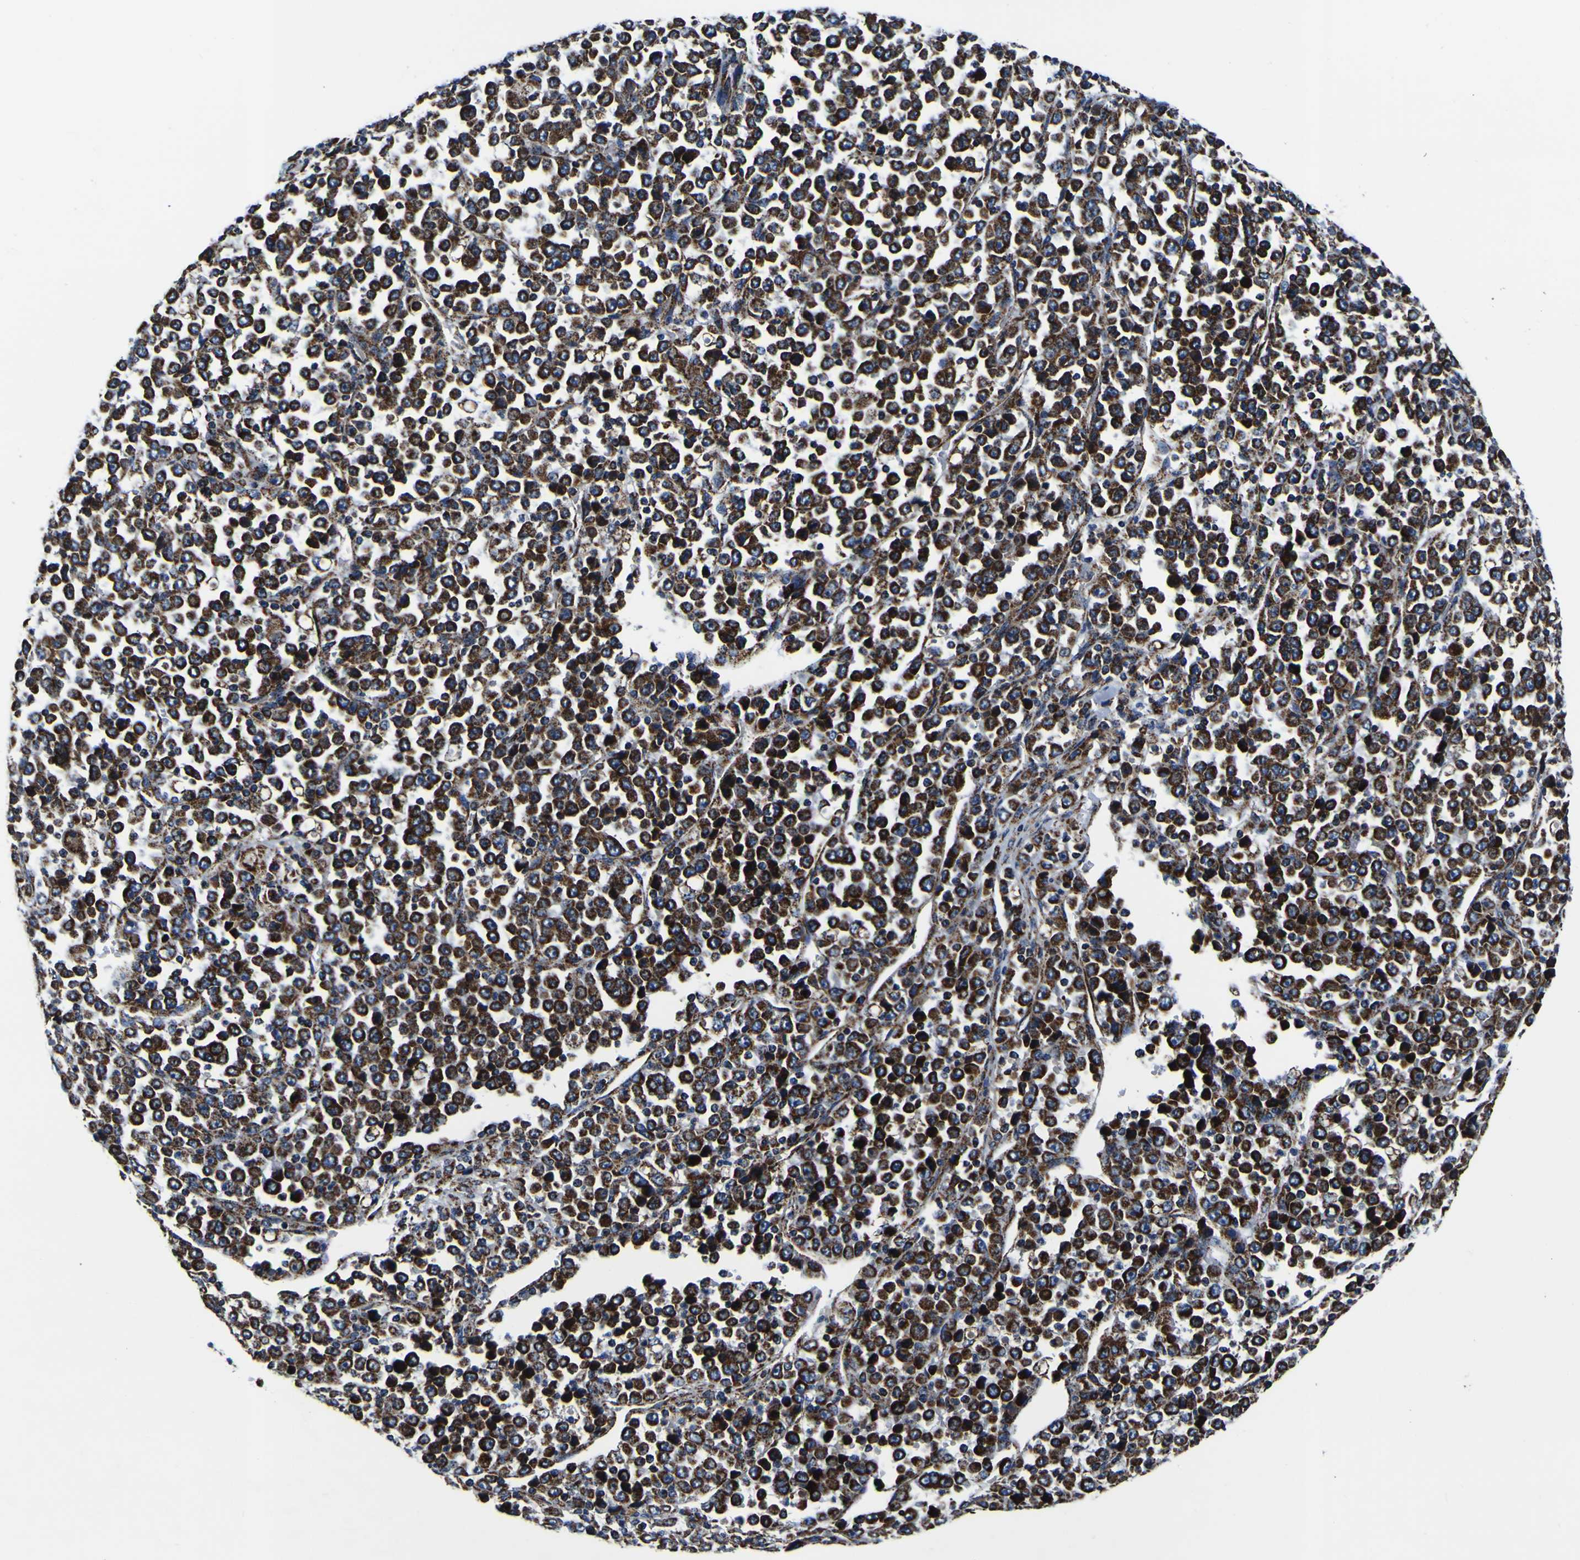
{"staining": {"intensity": "strong", "quantity": ">75%", "location": "cytoplasmic/membranous"}, "tissue": "stomach cancer", "cell_type": "Tumor cells", "image_type": "cancer", "snomed": [{"axis": "morphology", "description": "Normal tissue, NOS"}, {"axis": "morphology", "description": "Adenocarcinoma, NOS"}, {"axis": "topography", "description": "Stomach, upper"}, {"axis": "topography", "description": "Stomach"}], "caption": "Tumor cells show high levels of strong cytoplasmic/membranous expression in approximately >75% of cells in adenocarcinoma (stomach). The protein is stained brown, and the nuclei are stained in blue (DAB IHC with brightfield microscopy, high magnification).", "gene": "PTRH2", "patient": {"sex": "male", "age": 59}}